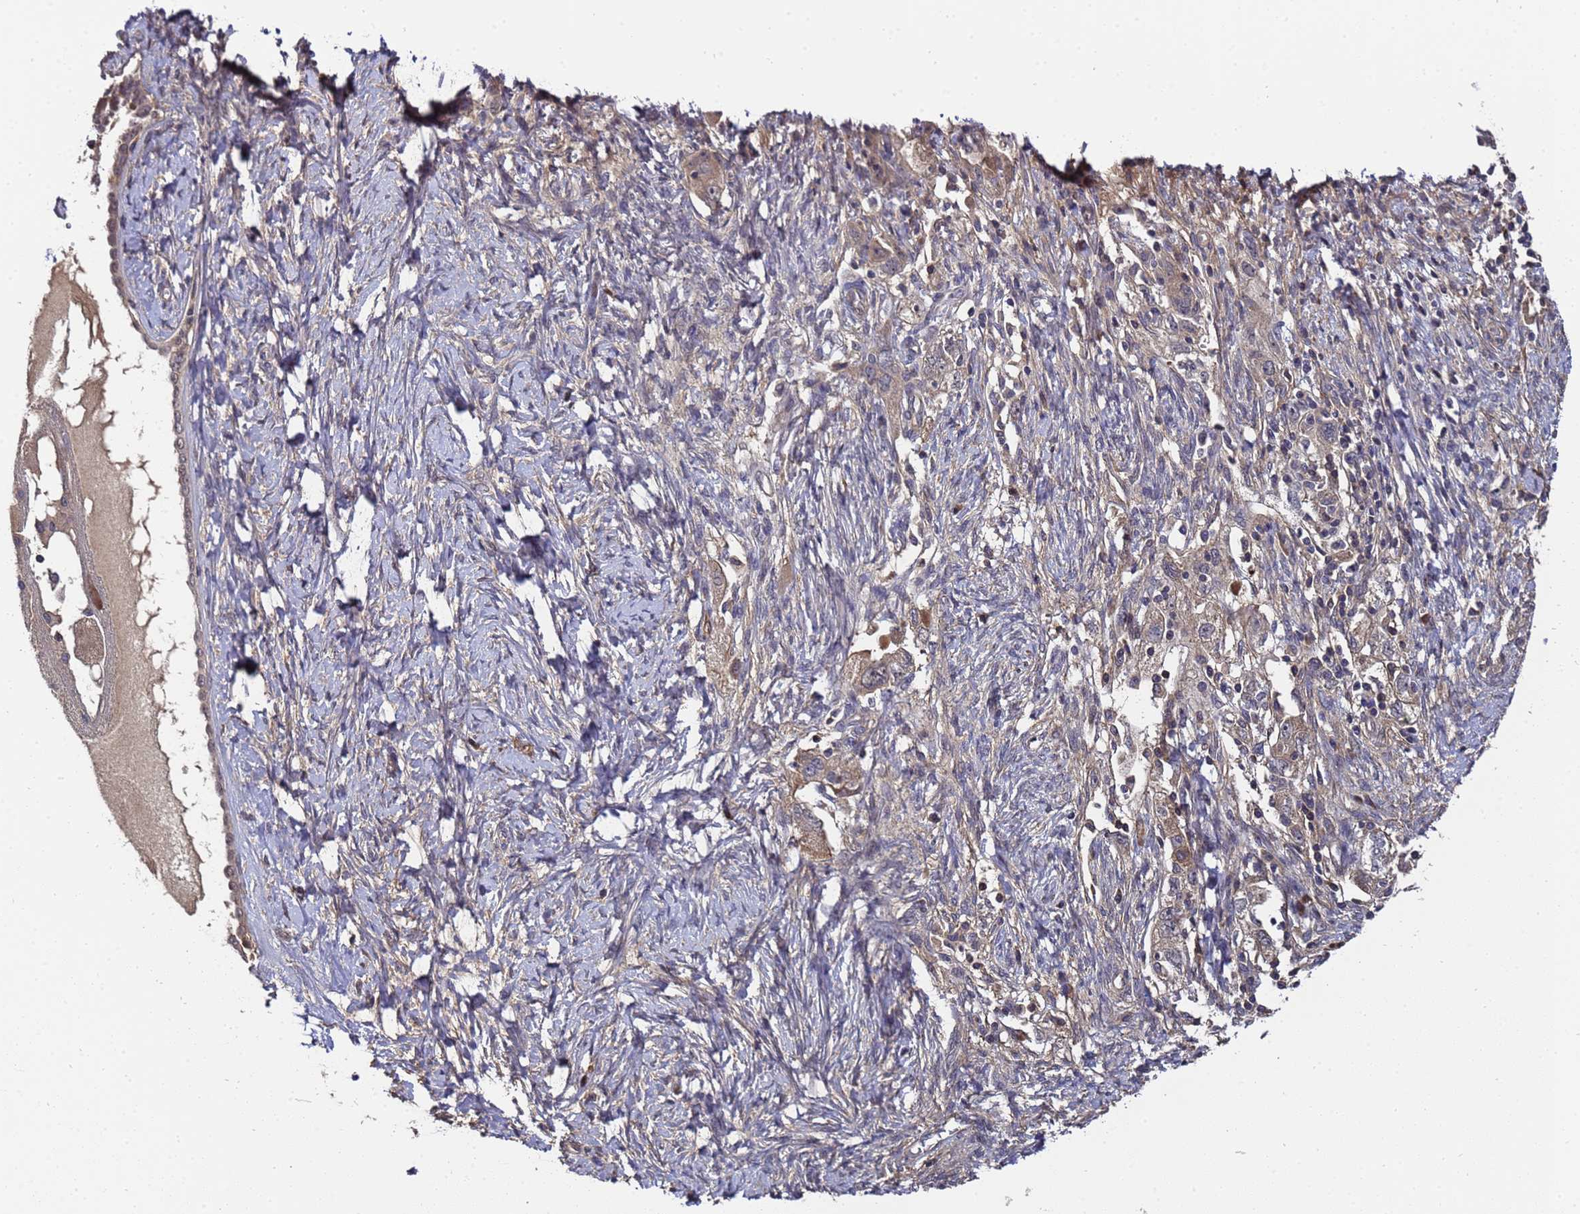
{"staining": {"intensity": "weak", "quantity": "25%-75%", "location": "cytoplasmic/membranous"}, "tissue": "ovarian cancer", "cell_type": "Tumor cells", "image_type": "cancer", "snomed": [{"axis": "morphology", "description": "Carcinoma, NOS"}, {"axis": "morphology", "description": "Cystadenocarcinoma, serous, NOS"}, {"axis": "topography", "description": "Ovary"}], "caption": "IHC of serous cystadenocarcinoma (ovarian) exhibits low levels of weak cytoplasmic/membranous staining in about 25%-75% of tumor cells.", "gene": "GSTCD", "patient": {"sex": "female", "age": 69}}